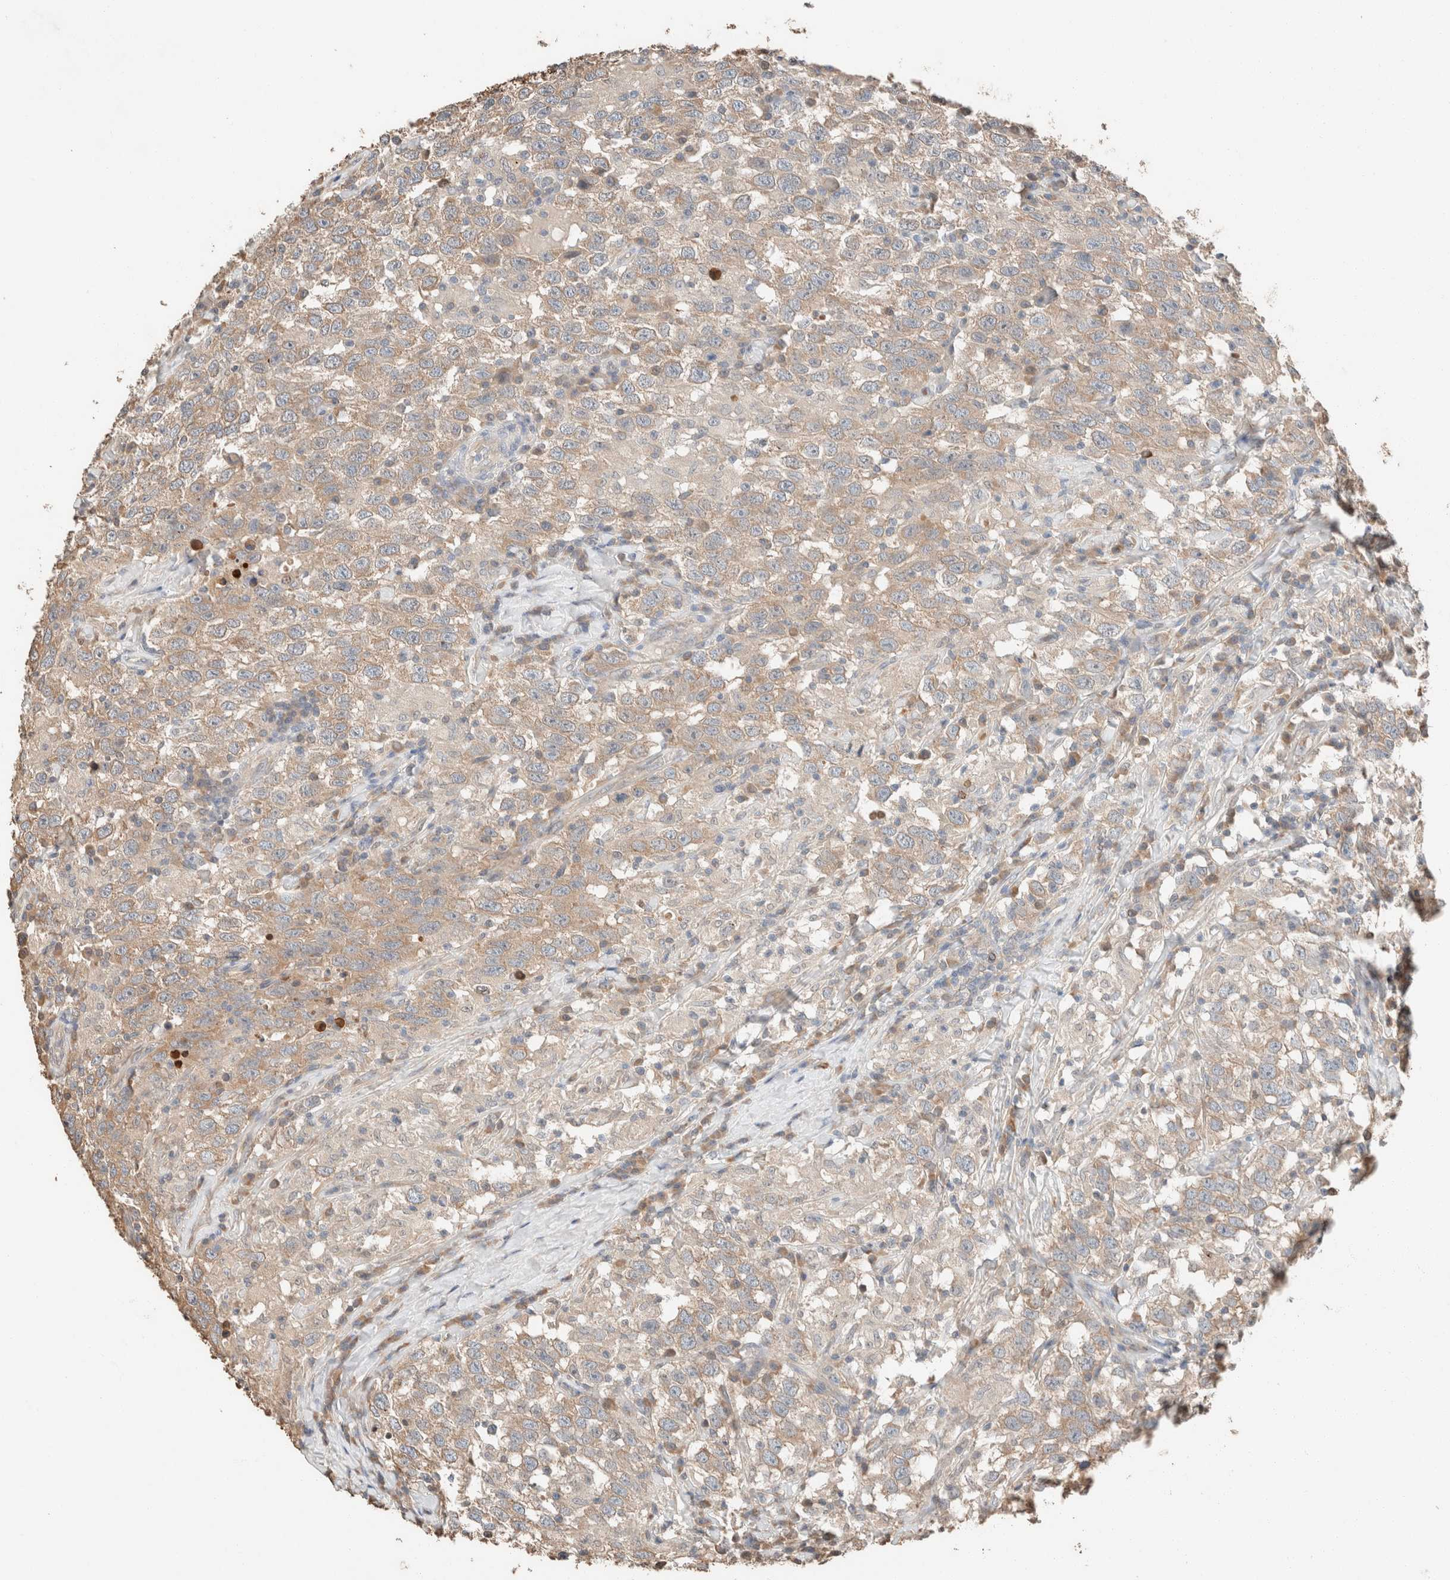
{"staining": {"intensity": "weak", "quantity": ">75%", "location": "cytoplasmic/membranous"}, "tissue": "testis cancer", "cell_type": "Tumor cells", "image_type": "cancer", "snomed": [{"axis": "morphology", "description": "Seminoma, NOS"}, {"axis": "topography", "description": "Testis"}], "caption": "This micrograph displays IHC staining of human seminoma (testis), with low weak cytoplasmic/membranous staining in about >75% of tumor cells.", "gene": "TUBD1", "patient": {"sex": "male", "age": 41}}